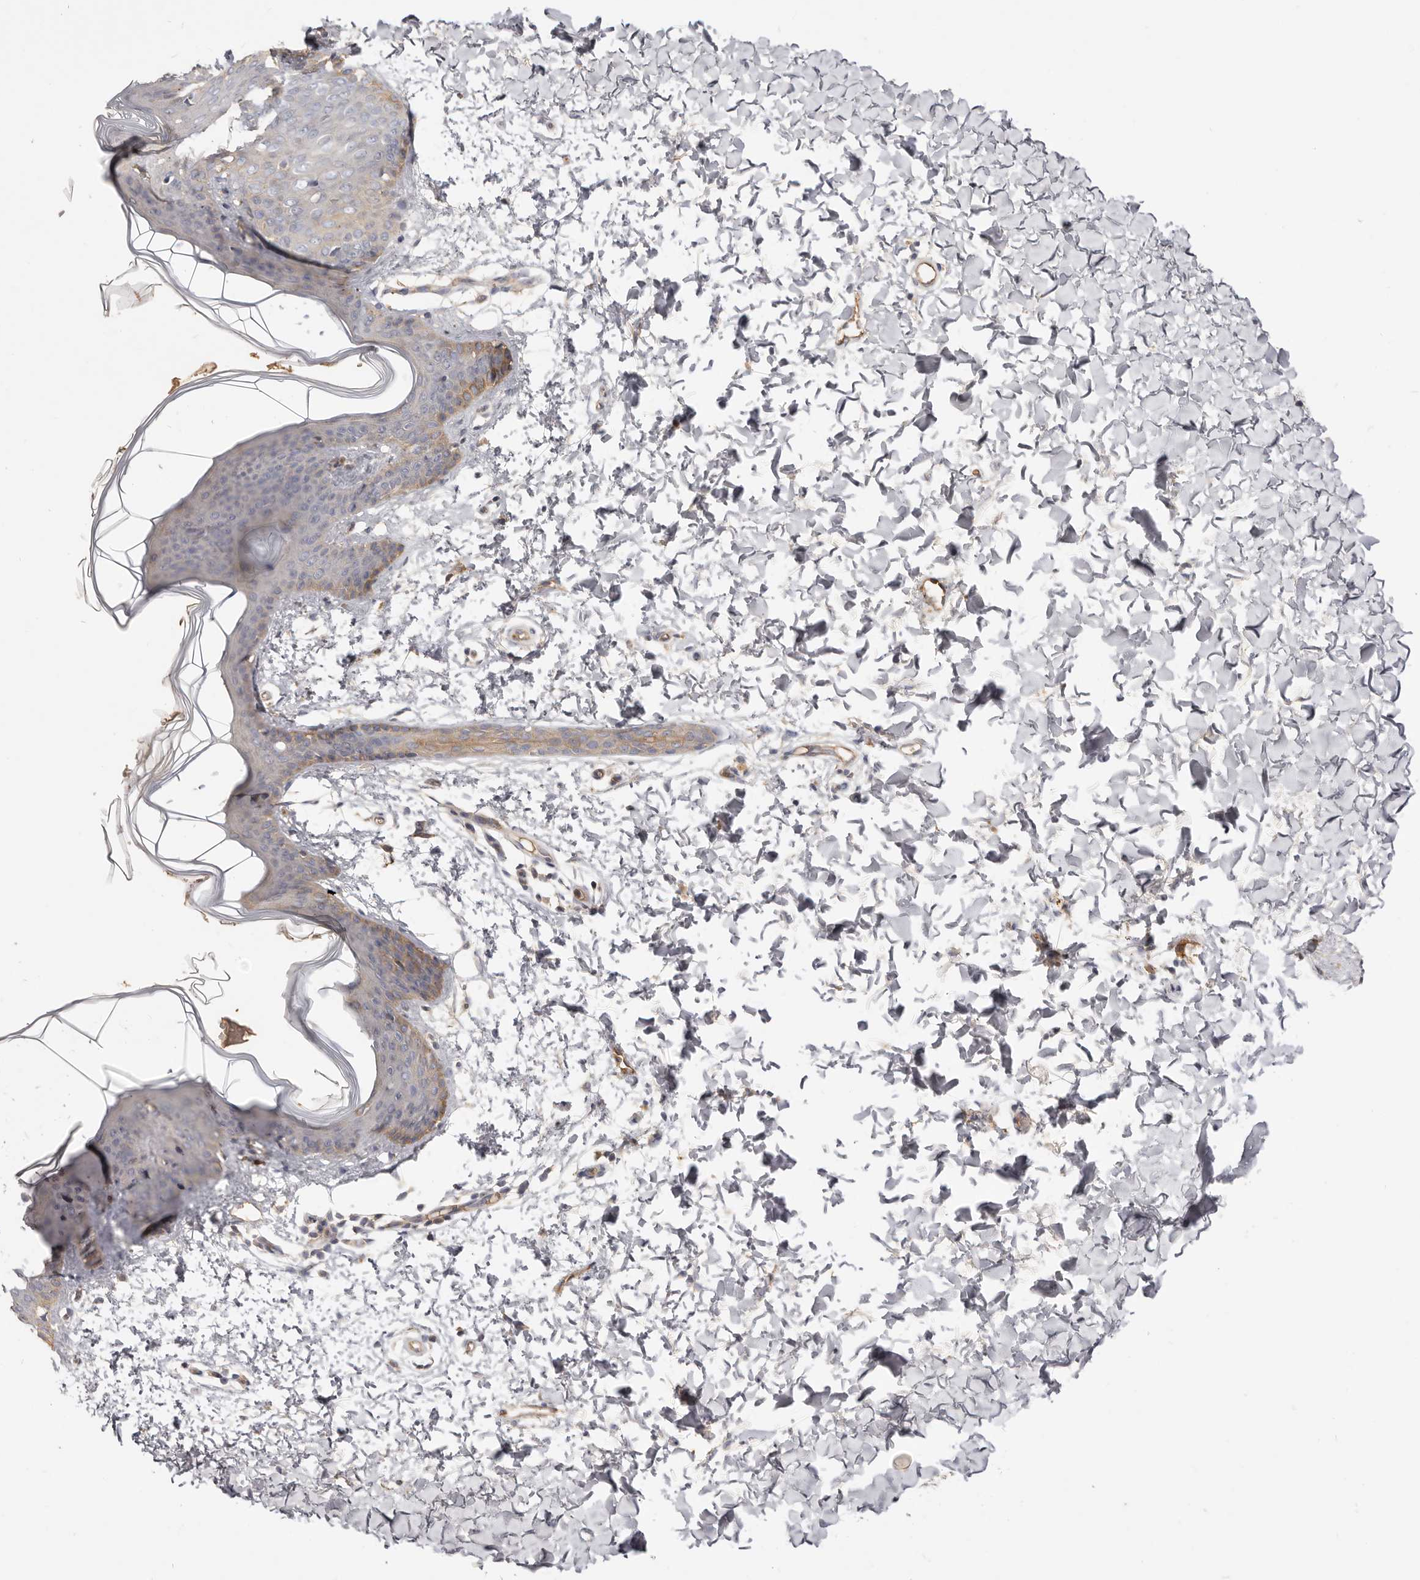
{"staining": {"intensity": "negative", "quantity": "none", "location": "none"}, "tissue": "skin", "cell_type": "Fibroblasts", "image_type": "normal", "snomed": [{"axis": "morphology", "description": "Normal tissue, NOS"}, {"axis": "topography", "description": "Skin"}], "caption": "DAB (3,3'-diaminobenzidine) immunohistochemical staining of benign human skin exhibits no significant staining in fibroblasts.", "gene": "ADAMTS9", "patient": {"sex": "female", "age": 17}}